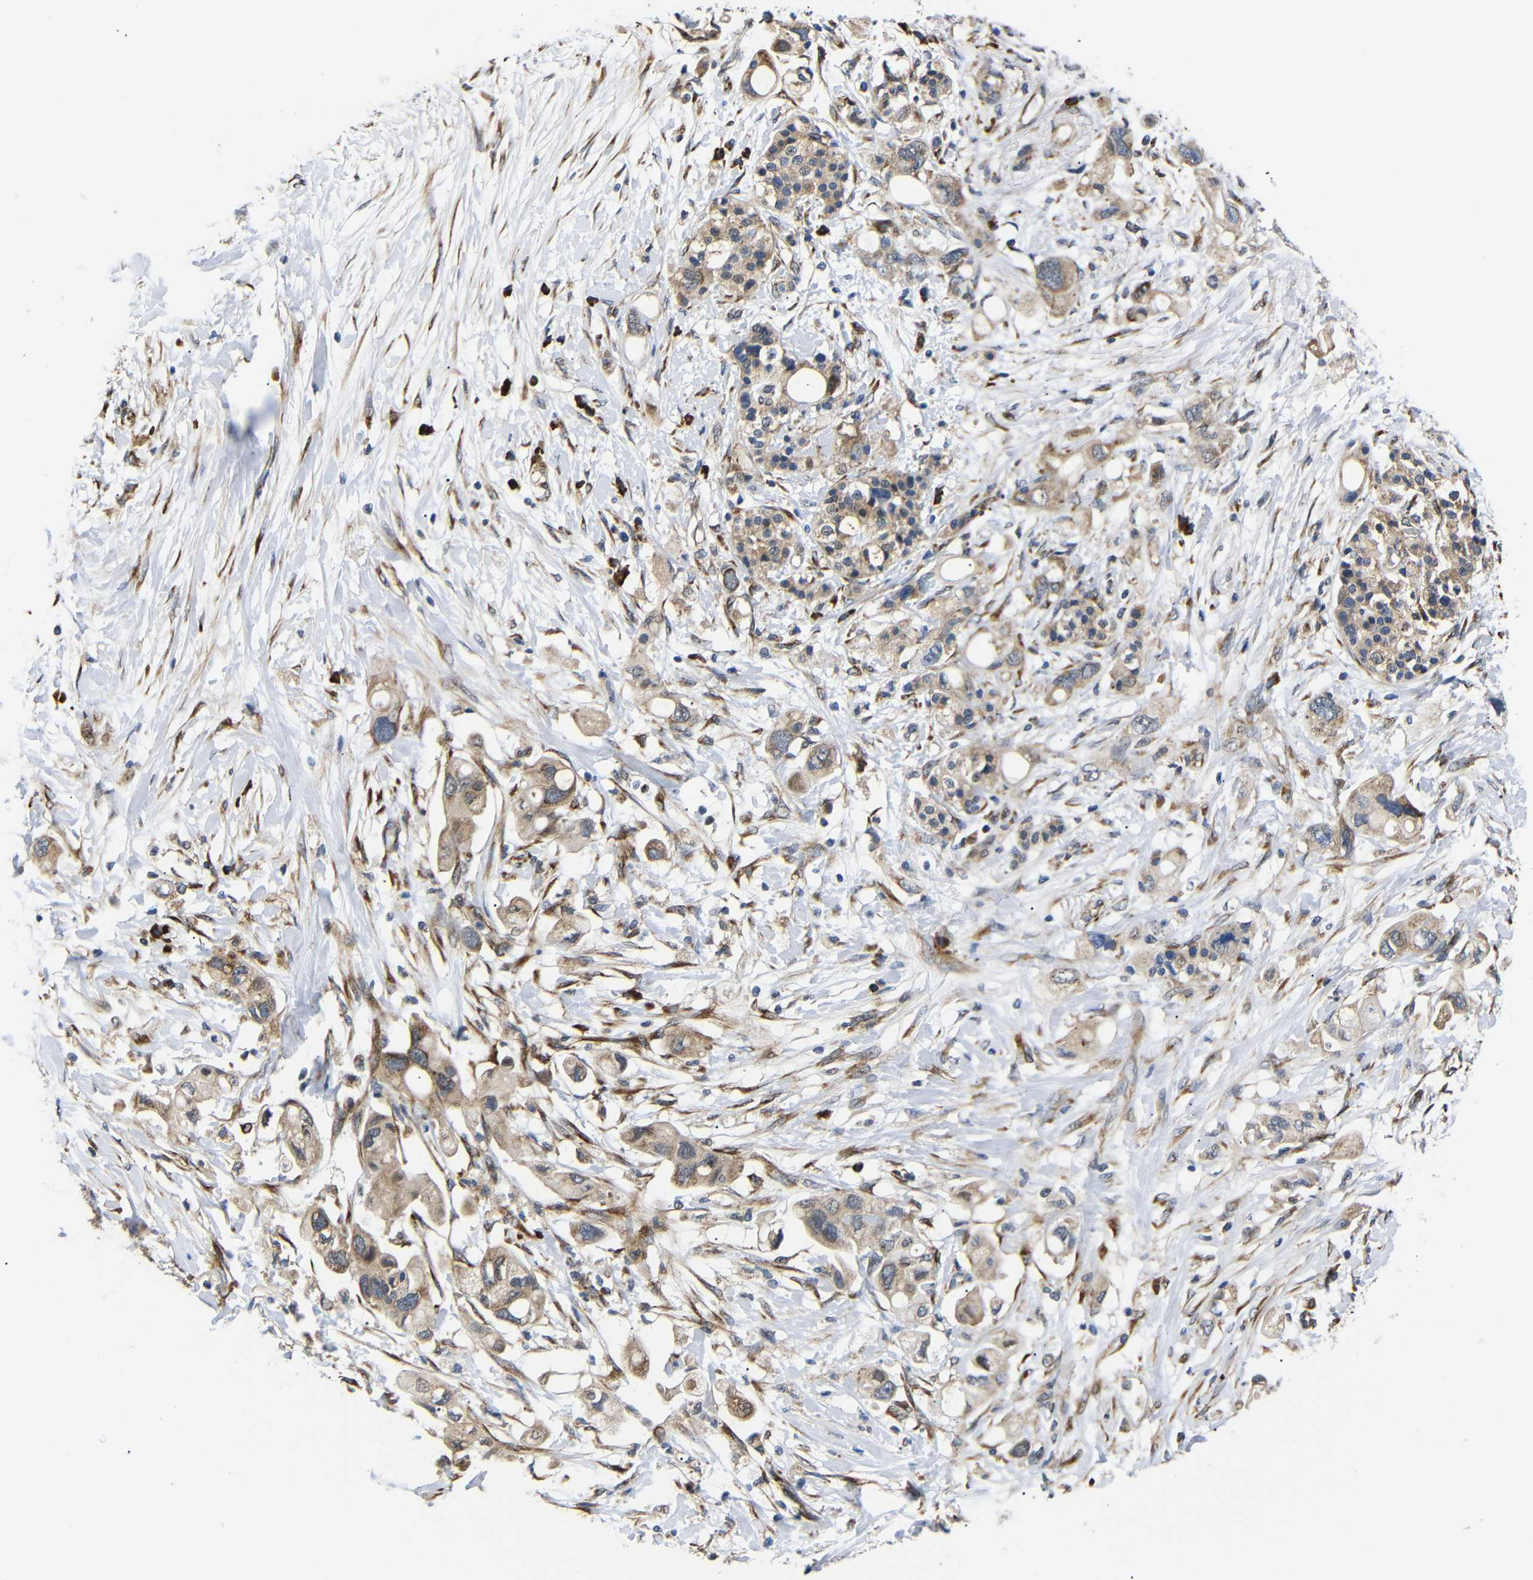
{"staining": {"intensity": "moderate", "quantity": ">75%", "location": "cytoplasmic/membranous"}, "tissue": "pancreatic cancer", "cell_type": "Tumor cells", "image_type": "cancer", "snomed": [{"axis": "morphology", "description": "Adenocarcinoma, NOS"}, {"axis": "topography", "description": "Pancreas"}], "caption": "Pancreatic adenocarcinoma stained with DAB immunohistochemistry (IHC) displays medium levels of moderate cytoplasmic/membranous staining in approximately >75% of tumor cells. Nuclei are stained in blue.", "gene": "KANK4", "patient": {"sex": "female", "age": 56}}